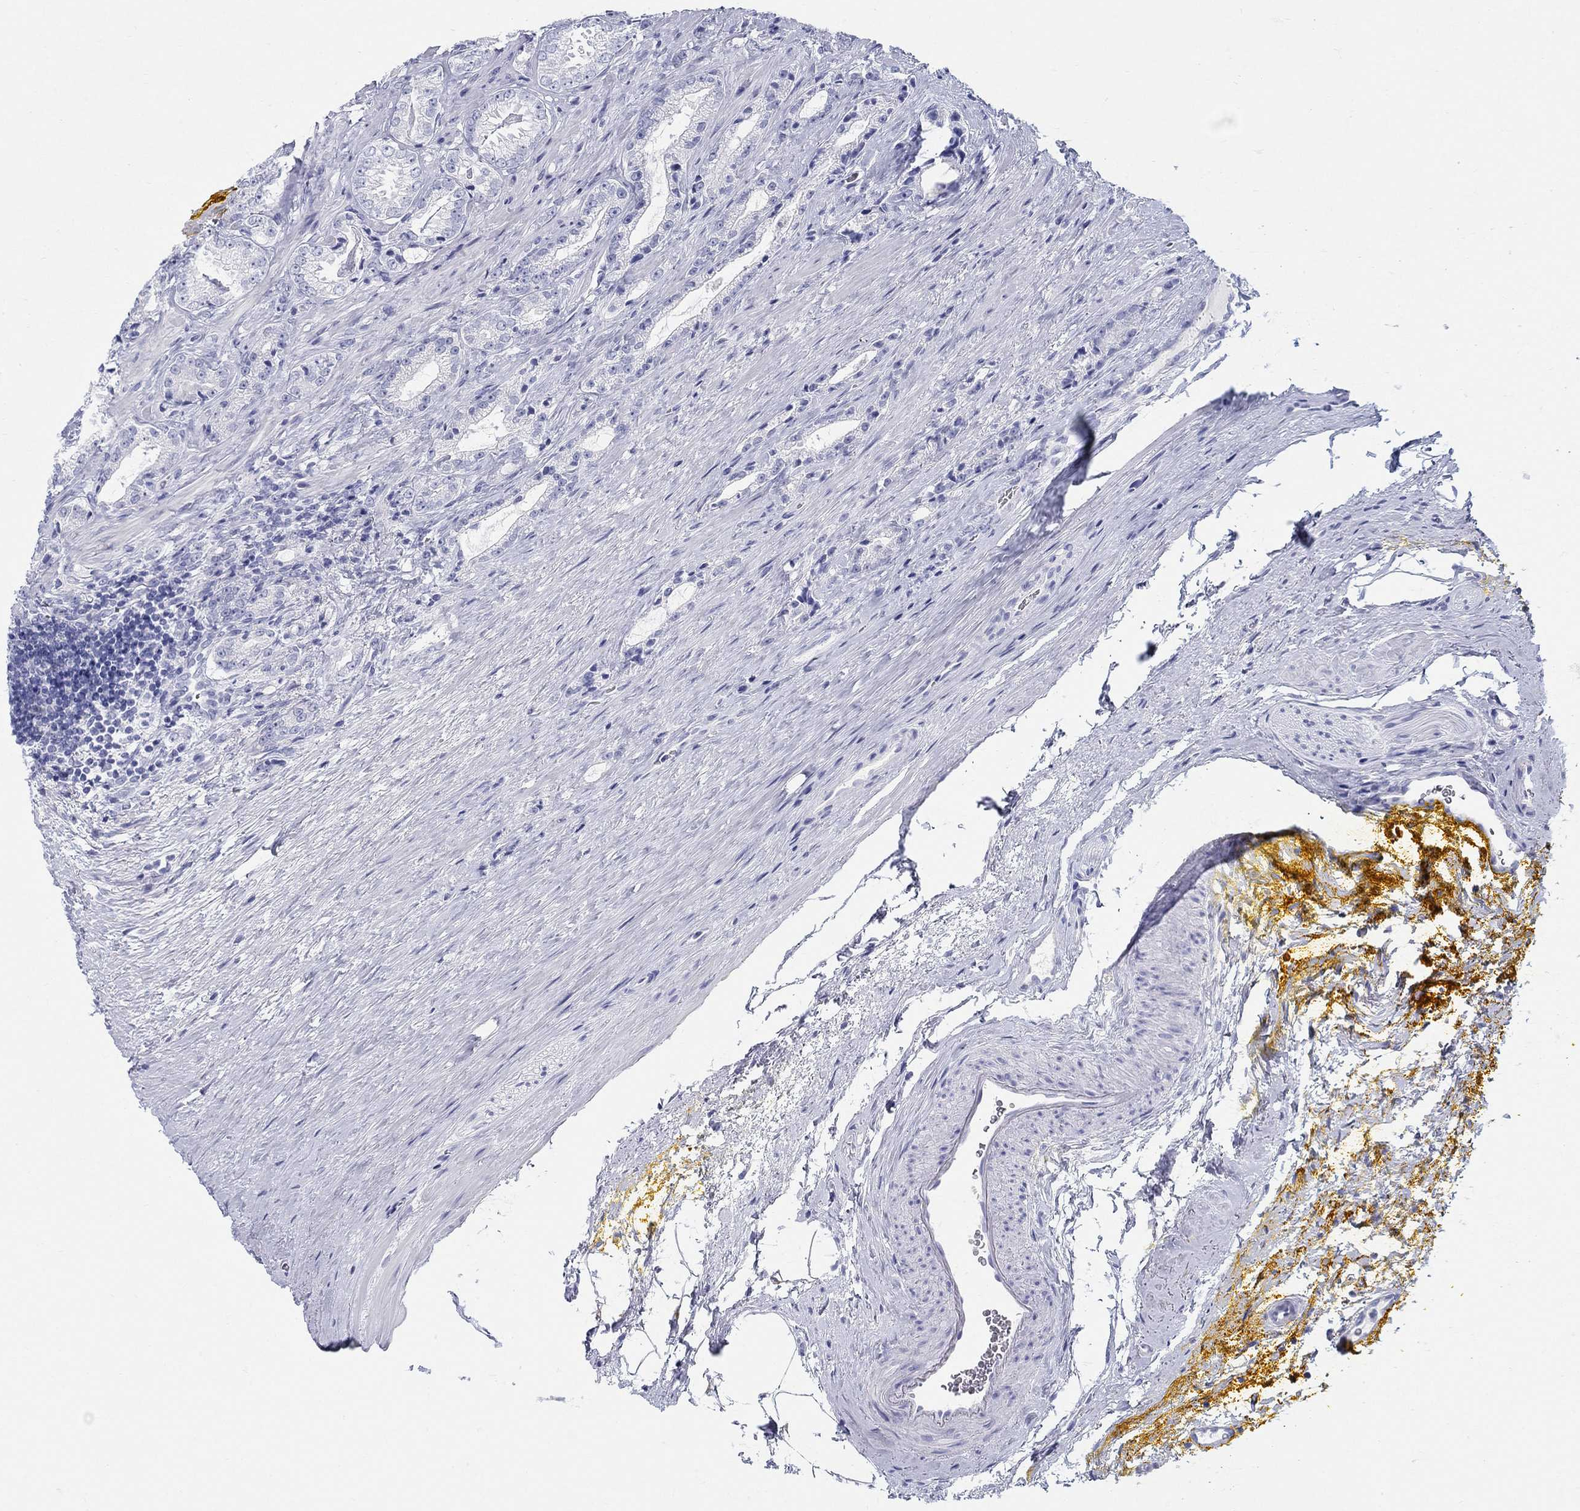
{"staining": {"intensity": "negative", "quantity": "none", "location": "none"}, "tissue": "prostate cancer", "cell_type": "Tumor cells", "image_type": "cancer", "snomed": [{"axis": "morphology", "description": "Adenocarcinoma, NOS"}, {"axis": "topography", "description": "Prostate"}], "caption": "This is a photomicrograph of immunohistochemistry staining of adenocarcinoma (prostate), which shows no staining in tumor cells.", "gene": "LAMP5", "patient": {"sex": "male", "age": 67}}